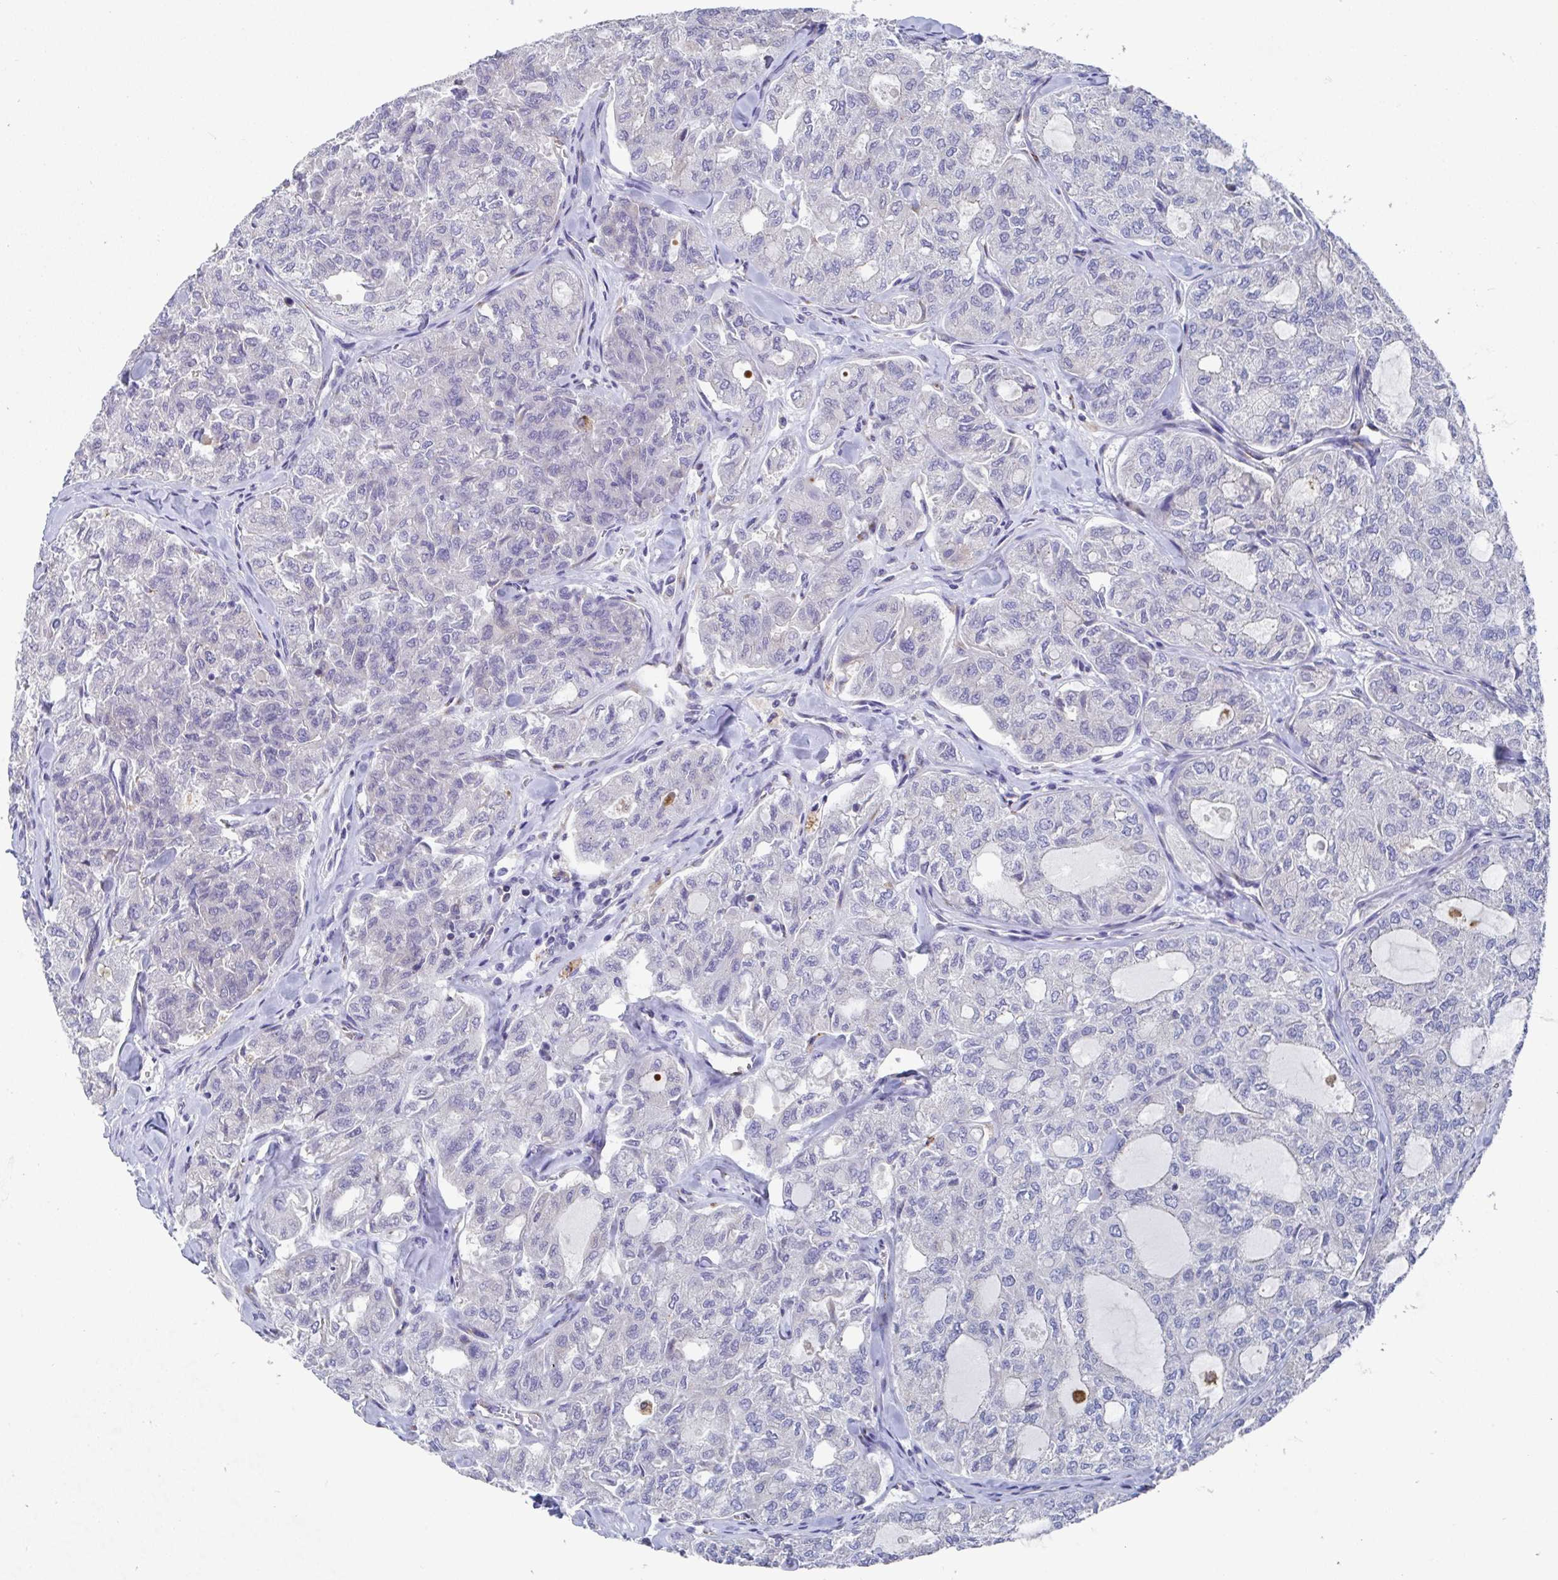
{"staining": {"intensity": "negative", "quantity": "none", "location": "none"}, "tissue": "thyroid cancer", "cell_type": "Tumor cells", "image_type": "cancer", "snomed": [{"axis": "morphology", "description": "Follicular adenoma carcinoma, NOS"}, {"axis": "topography", "description": "Thyroid gland"}], "caption": "There is no significant expression in tumor cells of follicular adenoma carcinoma (thyroid).", "gene": "TAS2R39", "patient": {"sex": "male", "age": 75}}